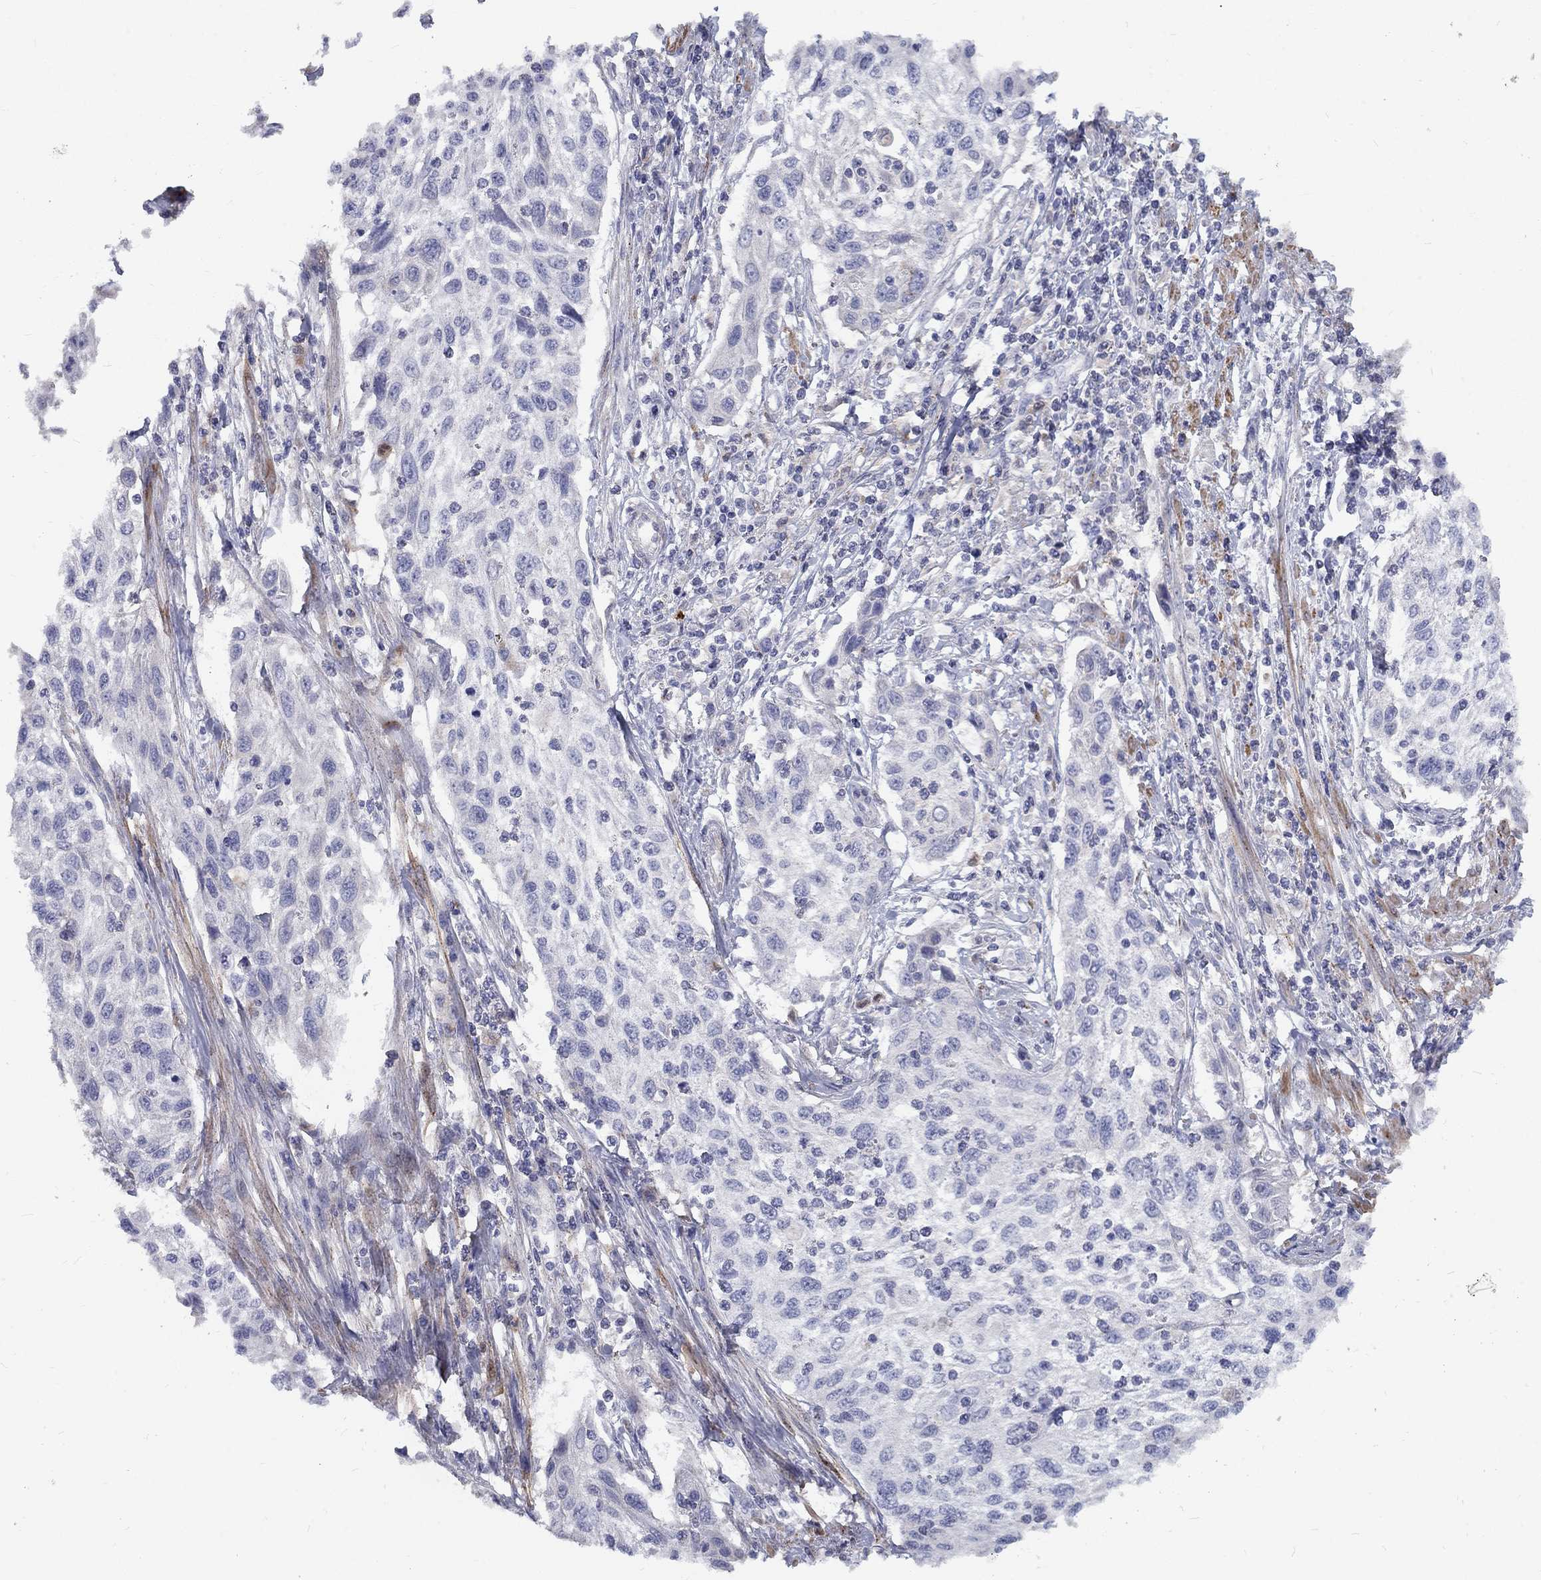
{"staining": {"intensity": "negative", "quantity": "none", "location": "none"}, "tissue": "cervical cancer", "cell_type": "Tumor cells", "image_type": "cancer", "snomed": [{"axis": "morphology", "description": "Squamous cell carcinoma, NOS"}, {"axis": "topography", "description": "Cervix"}], "caption": "Squamous cell carcinoma (cervical) was stained to show a protein in brown. There is no significant positivity in tumor cells. (DAB (3,3'-diaminobenzidine) IHC, high magnification).", "gene": "EPDR1", "patient": {"sex": "female", "age": 70}}